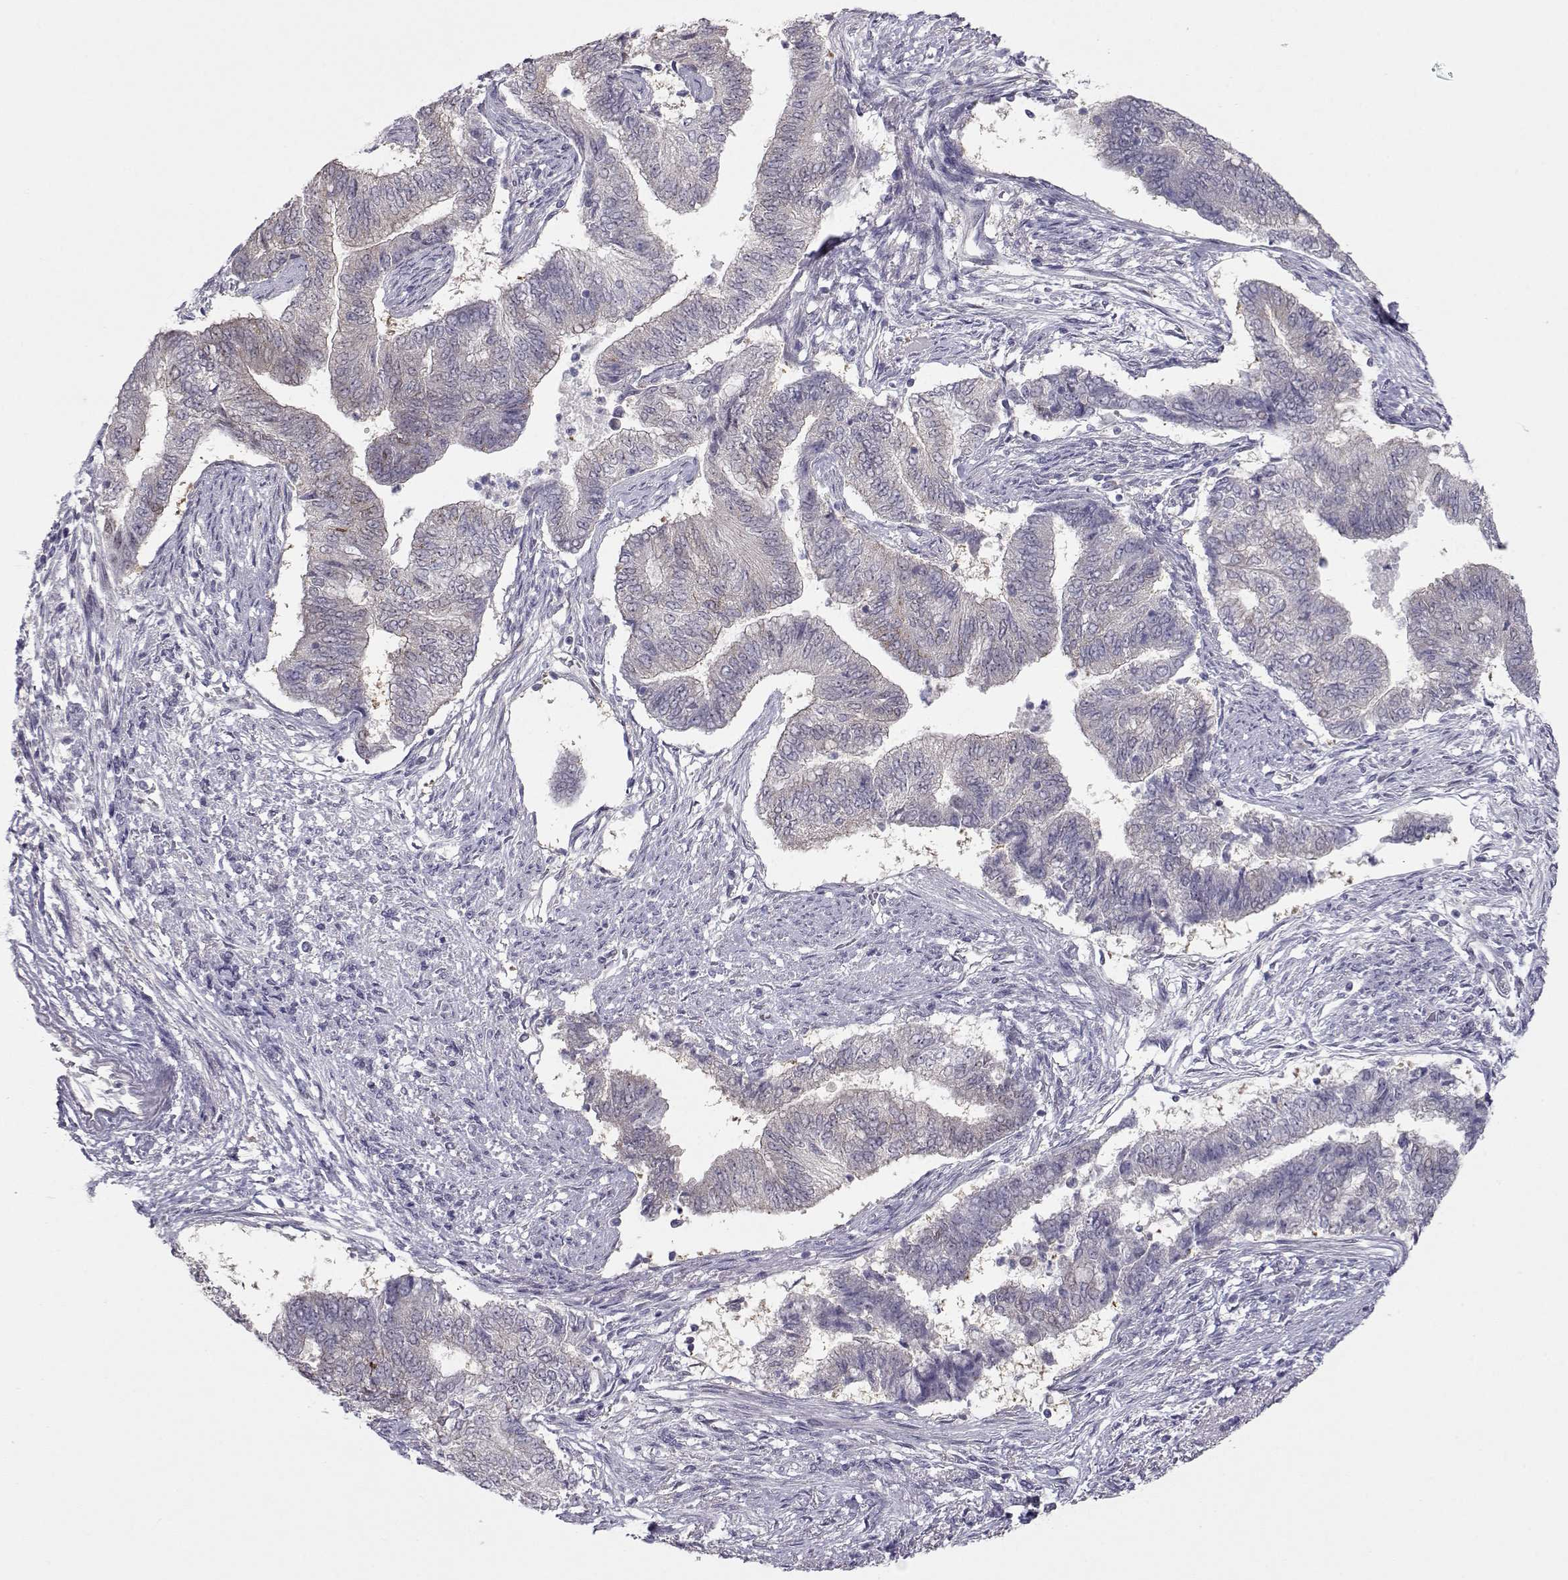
{"staining": {"intensity": "negative", "quantity": "none", "location": "none"}, "tissue": "endometrial cancer", "cell_type": "Tumor cells", "image_type": "cancer", "snomed": [{"axis": "morphology", "description": "Adenocarcinoma, NOS"}, {"axis": "topography", "description": "Endometrium"}], "caption": "This is an IHC image of human adenocarcinoma (endometrial). There is no positivity in tumor cells.", "gene": "NPVF", "patient": {"sex": "female", "age": 65}}